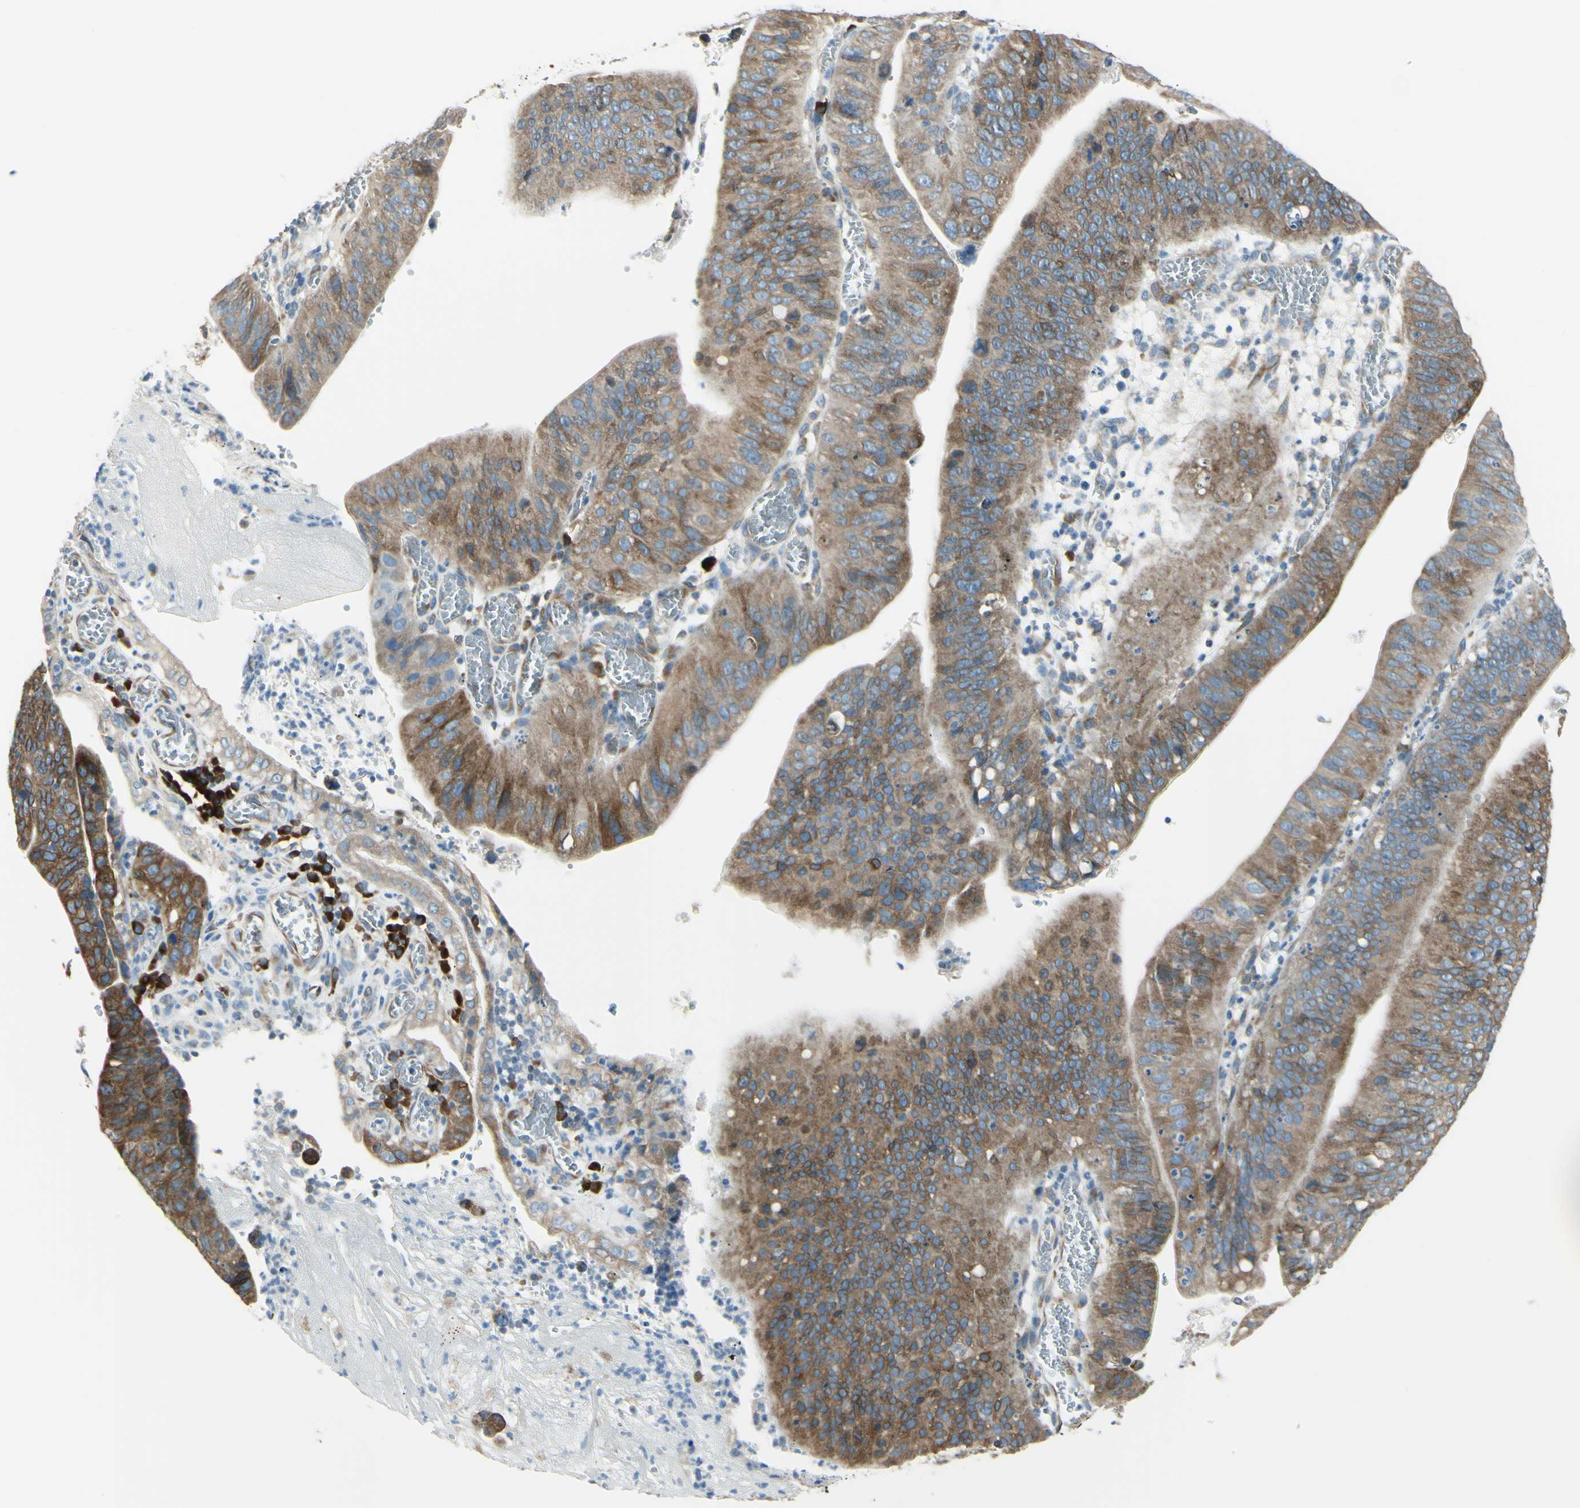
{"staining": {"intensity": "moderate", "quantity": ">75%", "location": "cytoplasmic/membranous"}, "tissue": "stomach cancer", "cell_type": "Tumor cells", "image_type": "cancer", "snomed": [{"axis": "morphology", "description": "Adenocarcinoma, NOS"}, {"axis": "topography", "description": "Stomach"}], "caption": "Adenocarcinoma (stomach) stained for a protein (brown) demonstrates moderate cytoplasmic/membranous positive expression in about >75% of tumor cells.", "gene": "SELENOS", "patient": {"sex": "male", "age": 59}}